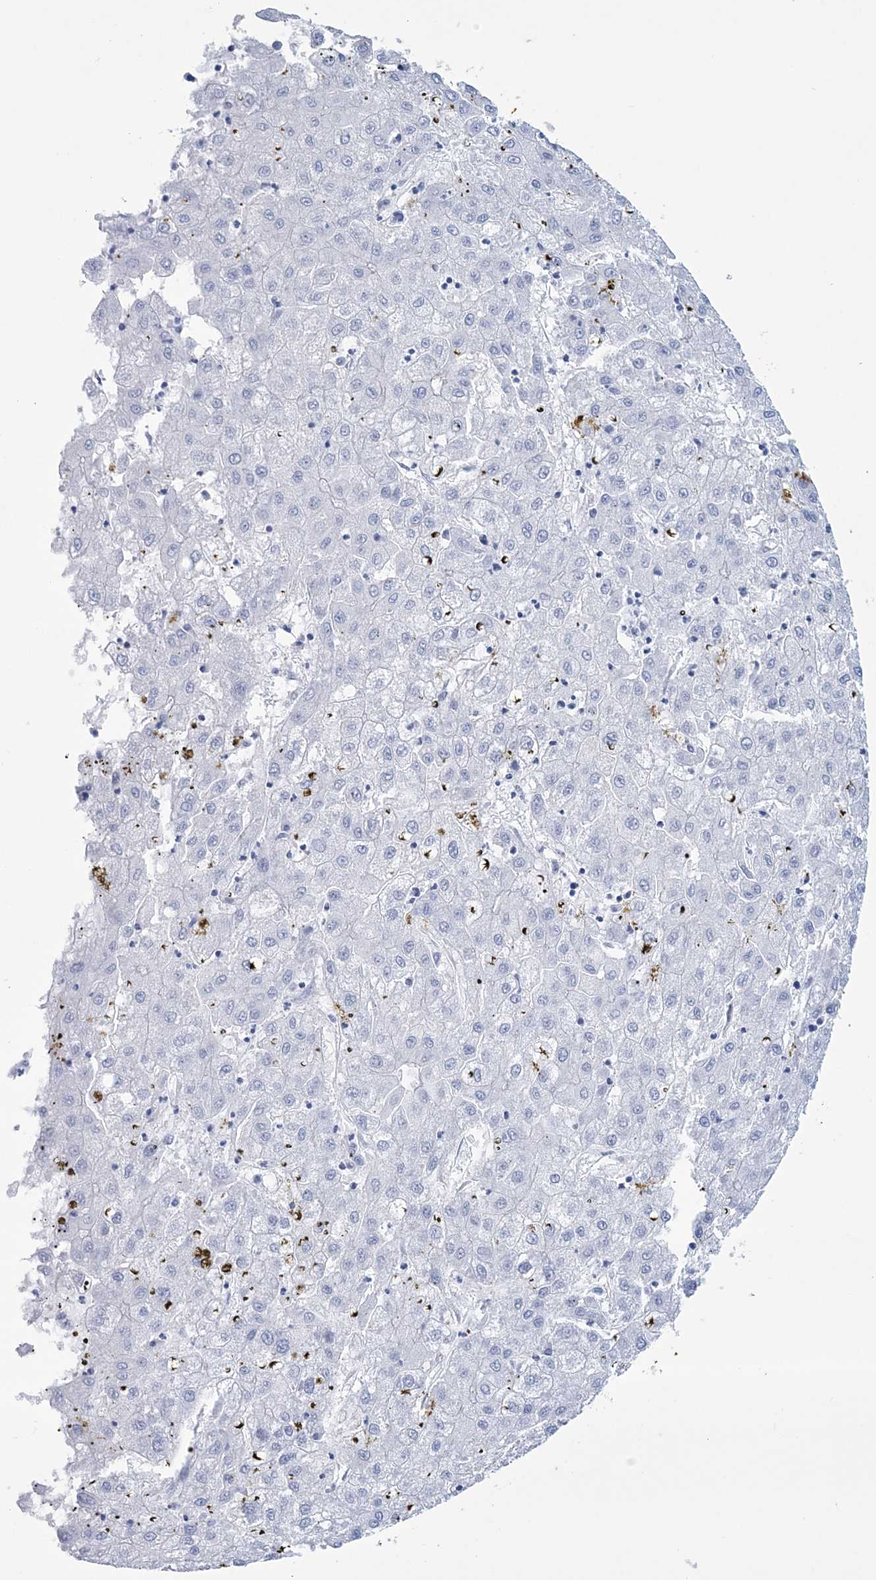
{"staining": {"intensity": "negative", "quantity": "none", "location": "none"}, "tissue": "liver cancer", "cell_type": "Tumor cells", "image_type": "cancer", "snomed": [{"axis": "morphology", "description": "Carcinoma, Hepatocellular, NOS"}, {"axis": "topography", "description": "Liver"}], "caption": "Human liver hepatocellular carcinoma stained for a protein using immunohistochemistry (IHC) reveals no positivity in tumor cells.", "gene": "DPCD", "patient": {"sex": "male", "age": 72}}